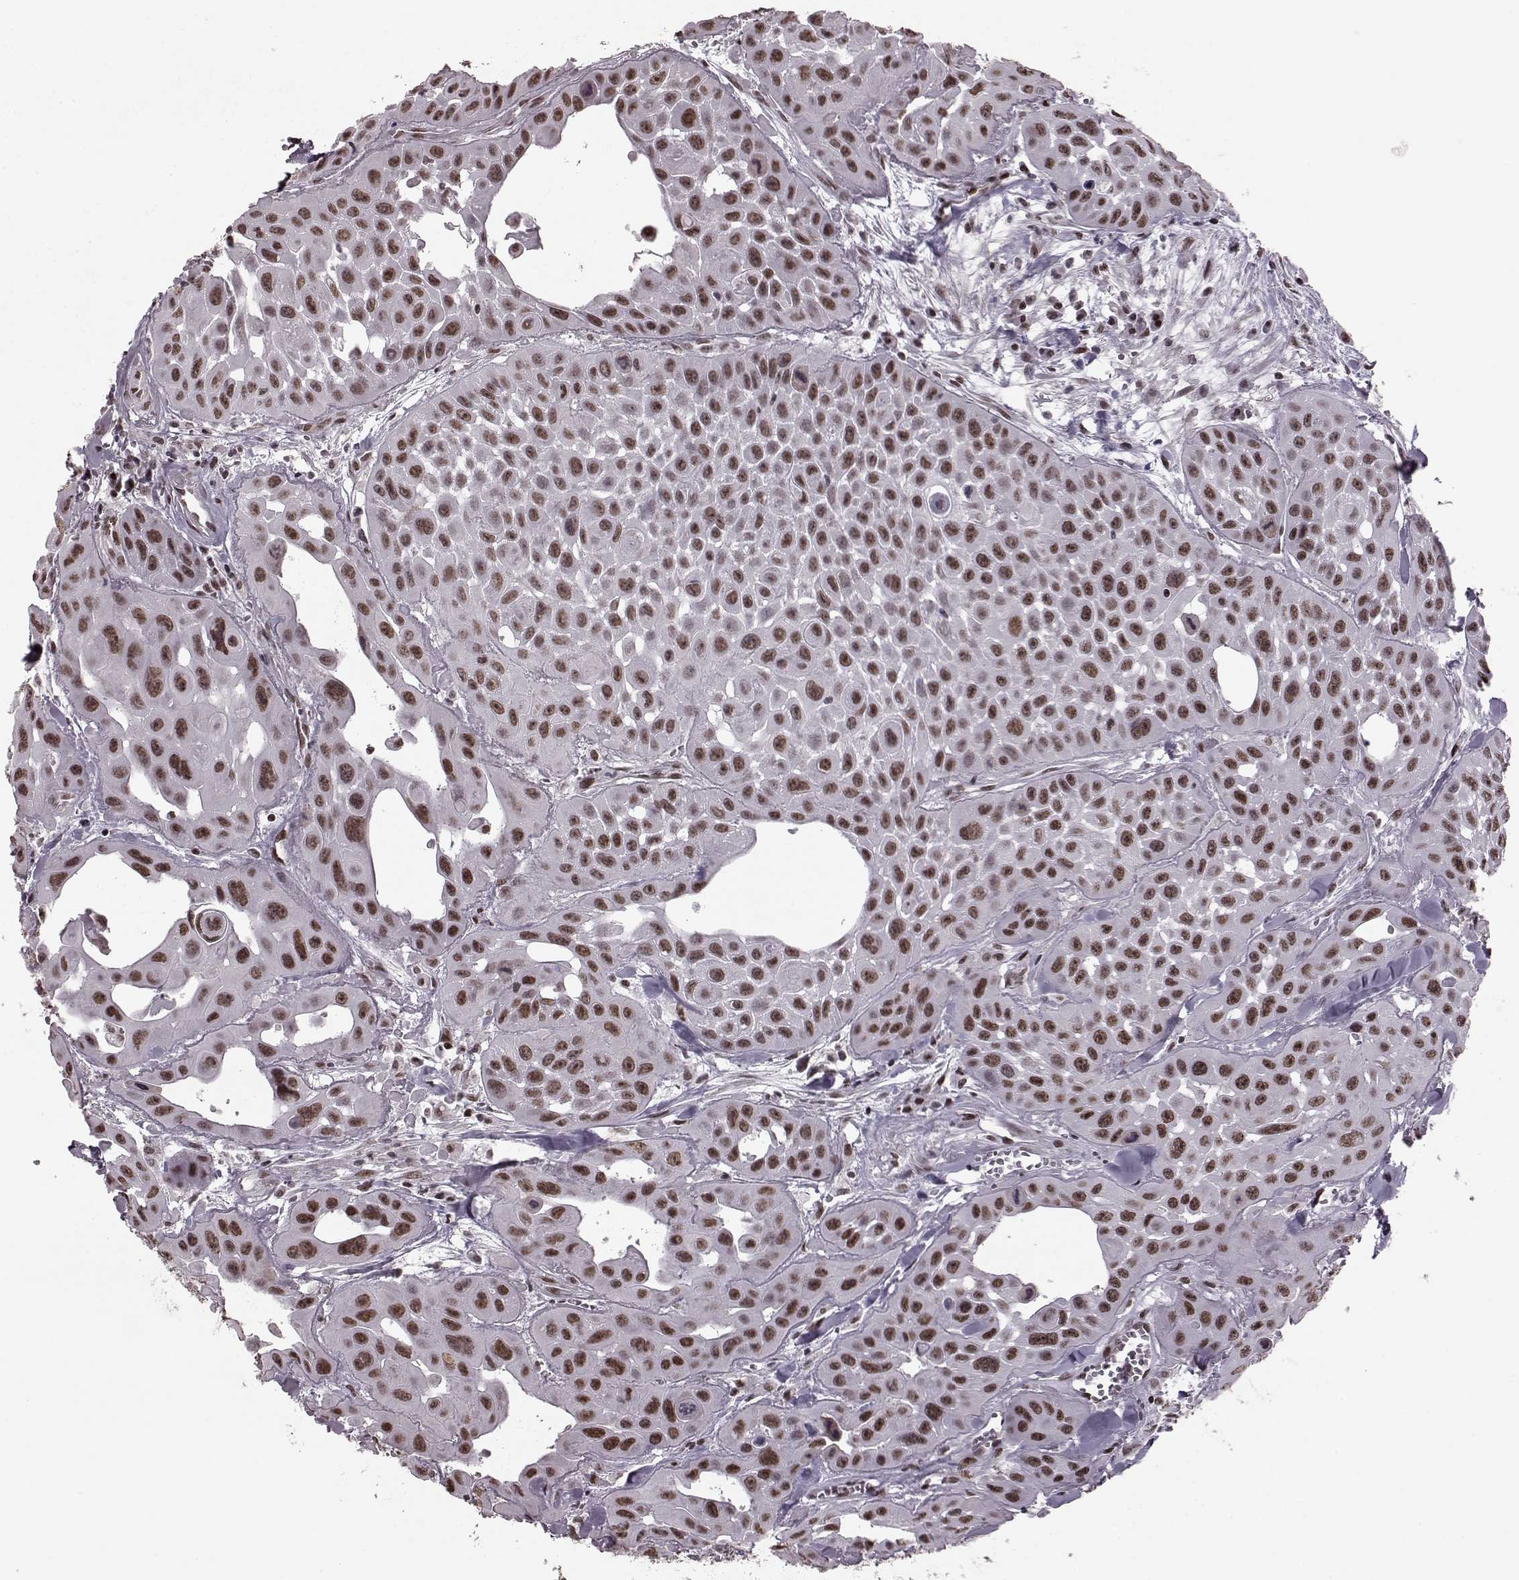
{"staining": {"intensity": "moderate", "quantity": ">75%", "location": "nuclear"}, "tissue": "head and neck cancer", "cell_type": "Tumor cells", "image_type": "cancer", "snomed": [{"axis": "morphology", "description": "Adenocarcinoma, NOS"}, {"axis": "topography", "description": "Head-Neck"}], "caption": "A medium amount of moderate nuclear staining is present in about >75% of tumor cells in head and neck cancer tissue.", "gene": "NR2C1", "patient": {"sex": "male", "age": 73}}